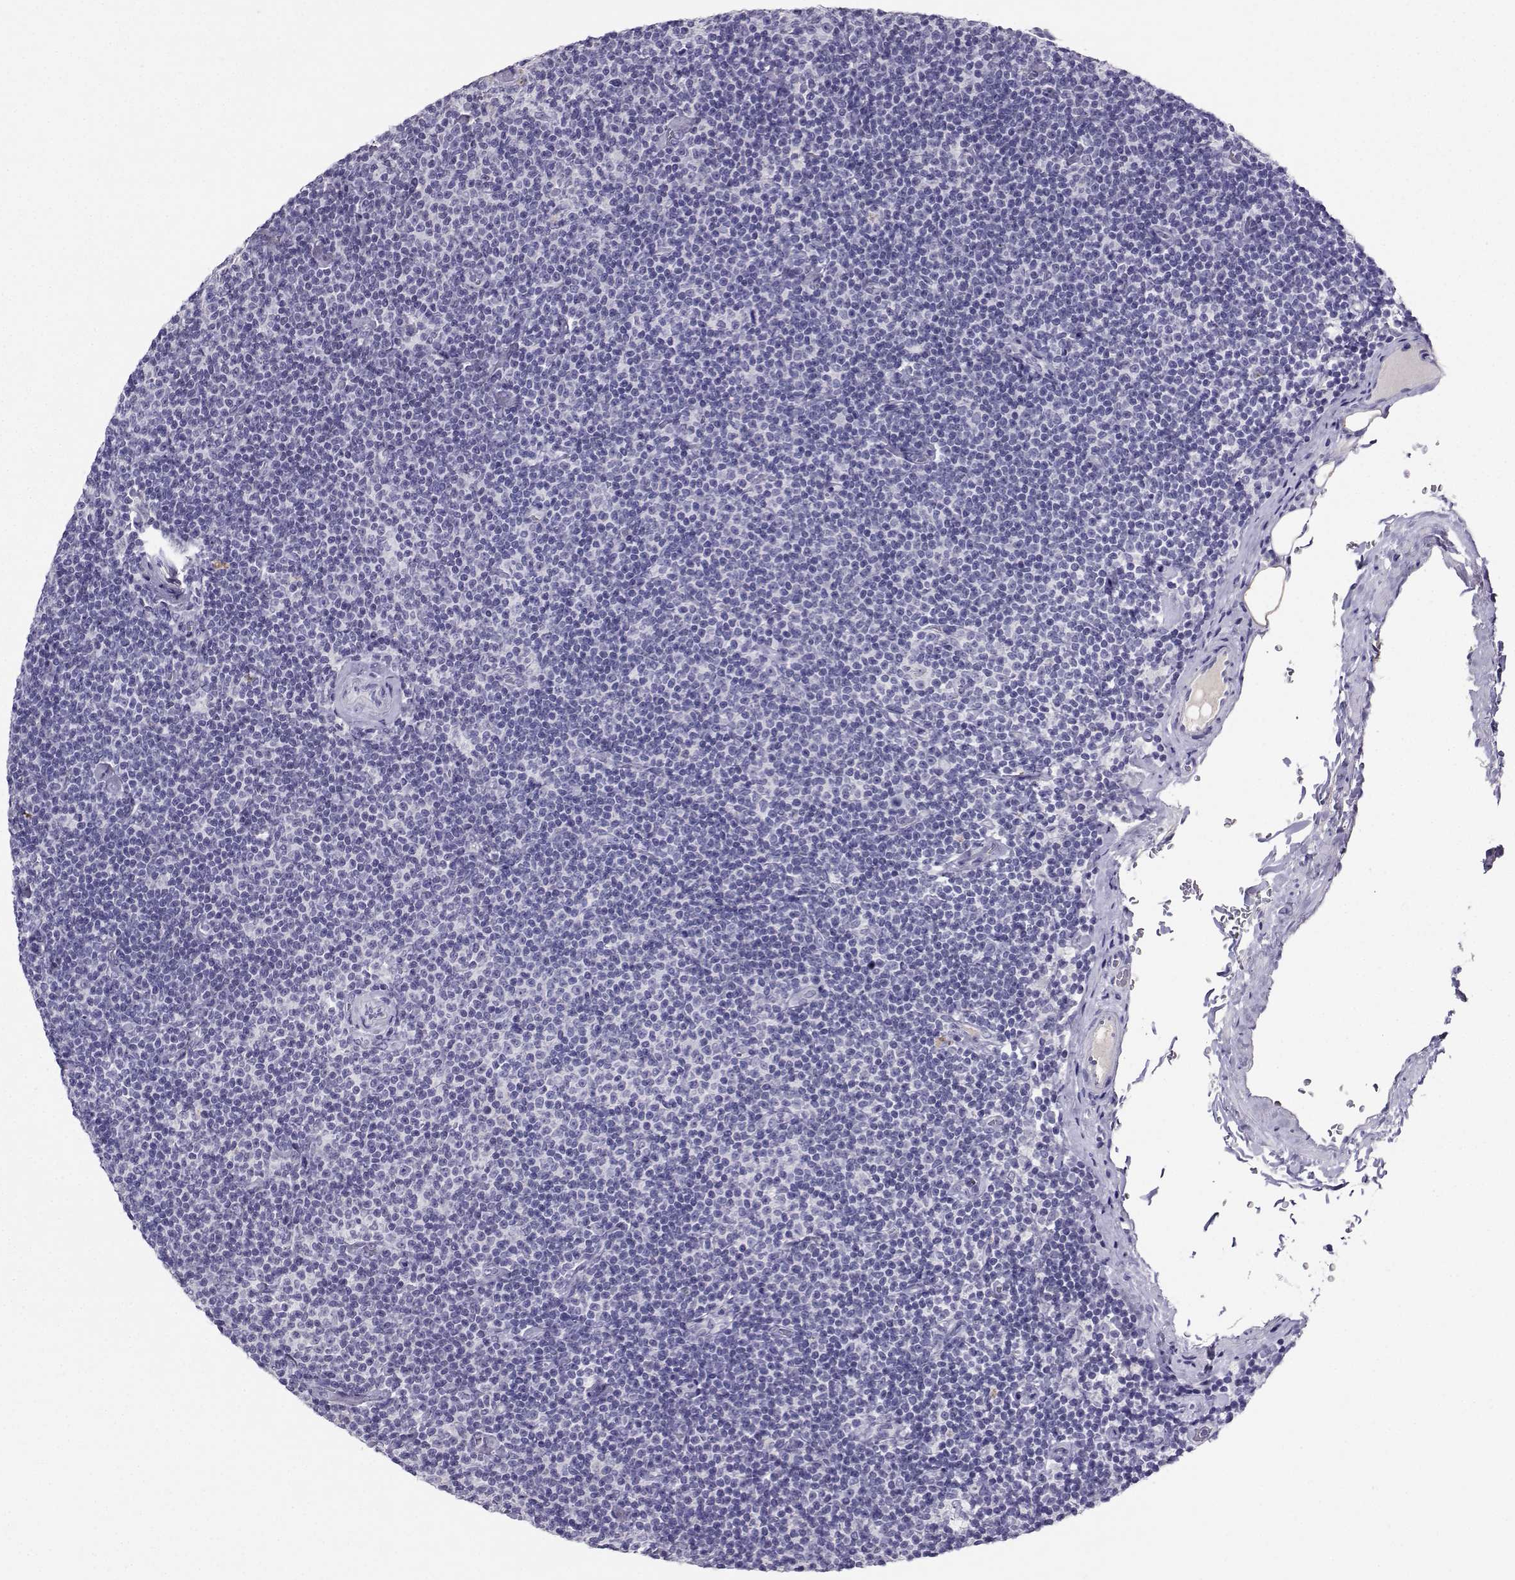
{"staining": {"intensity": "negative", "quantity": "none", "location": "none"}, "tissue": "lymphoma", "cell_type": "Tumor cells", "image_type": "cancer", "snomed": [{"axis": "morphology", "description": "Malignant lymphoma, non-Hodgkin's type, Low grade"}, {"axis": "topography", "description": "Lymph node"}], "caption": "Protein analysis of lymphoma demonstrates no significant positivity in tumor cells. (DAB immunohistochemistry with hematoxylin counter stain).", "gene": "GRIK4", "patient": {"sex": "male", "age": 81}}